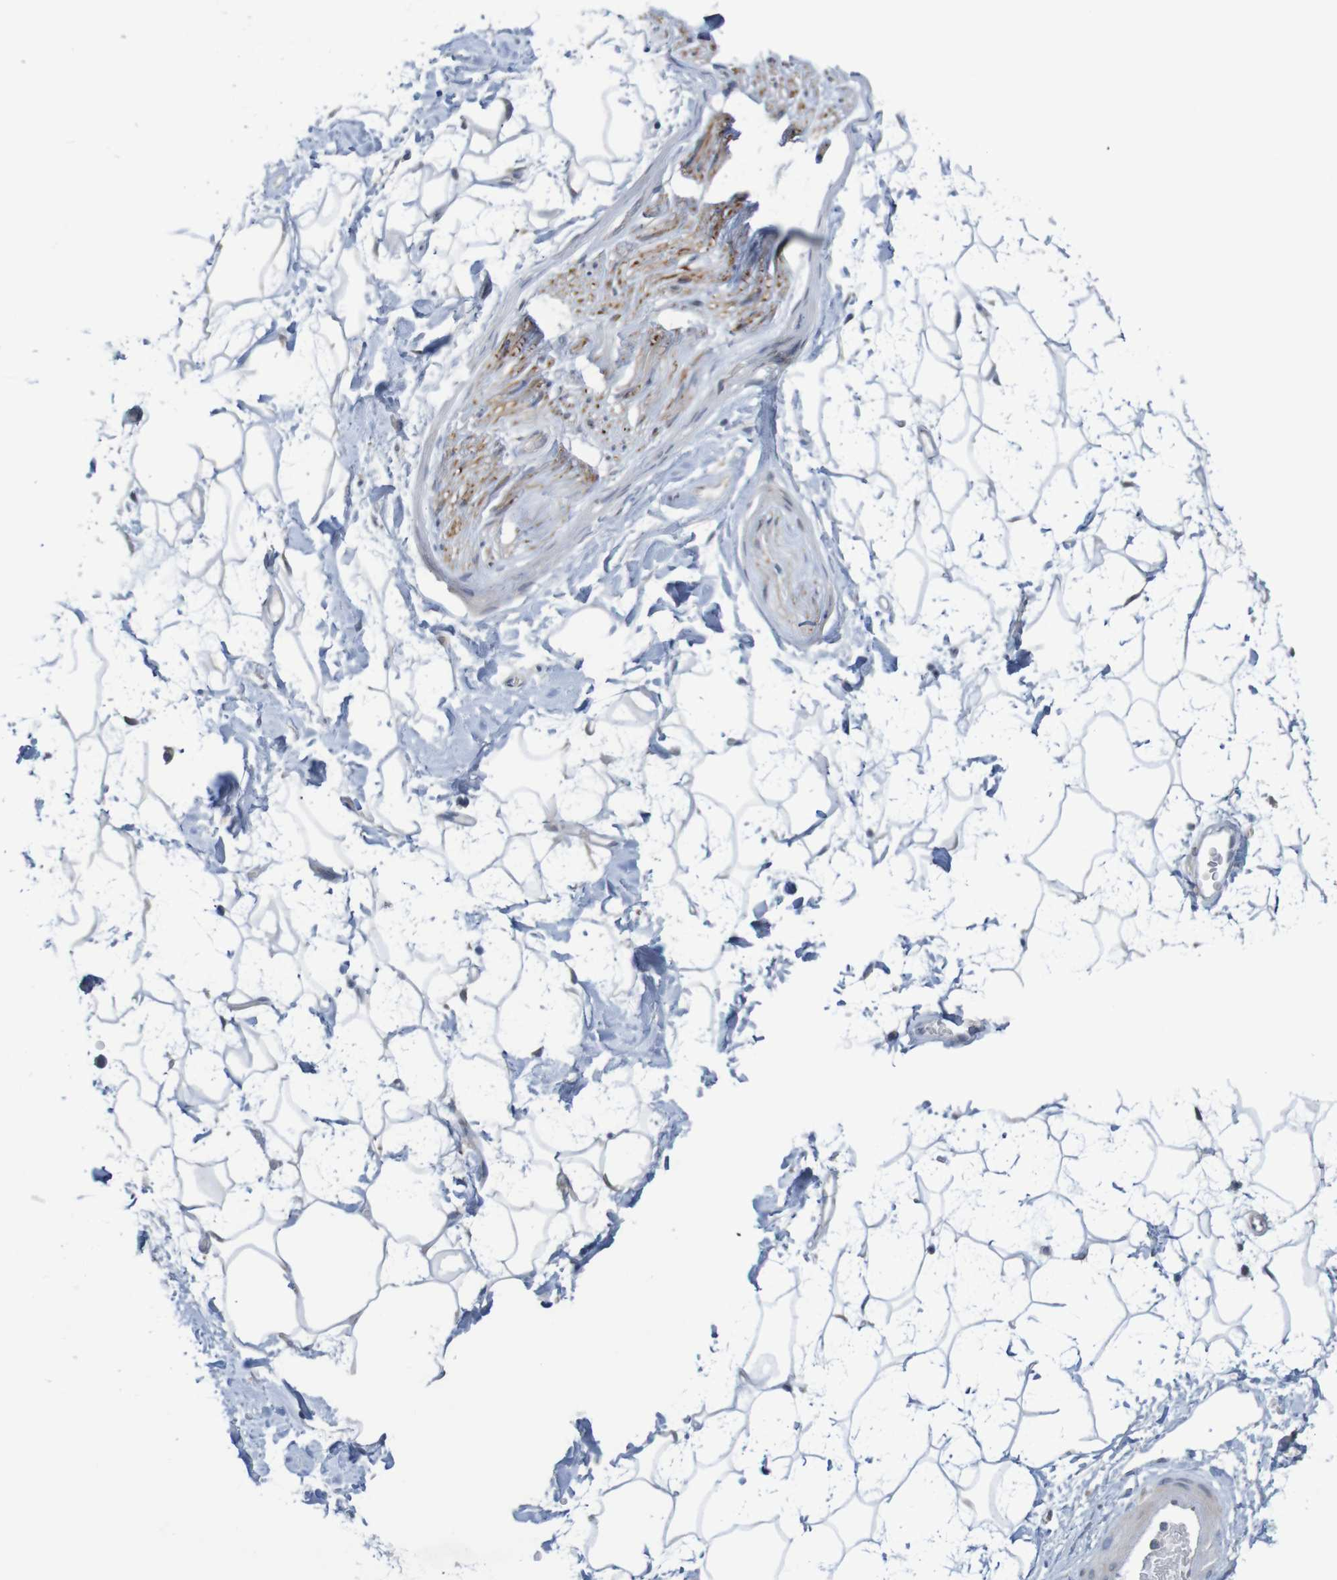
{"staining": {"intensity": "negative", "quantity": "none", "location": "none"}, "tissue": "adipose tissue", "cell_type": "Adipocytes", "image_type": "normal", "snomed": [{"axis": "morphology", "description": "Normal tissue, NOS"}, {"axis": "topography", "description": "Soft tissue"}], "caption": "Adipocytes are negative for brown protein staining in benign adipose tissue. (Brightfield microscopy of DAB IHC at high magnification).", "gene": "ANKK1", "patient": {"sex": "male", "age": 72}}